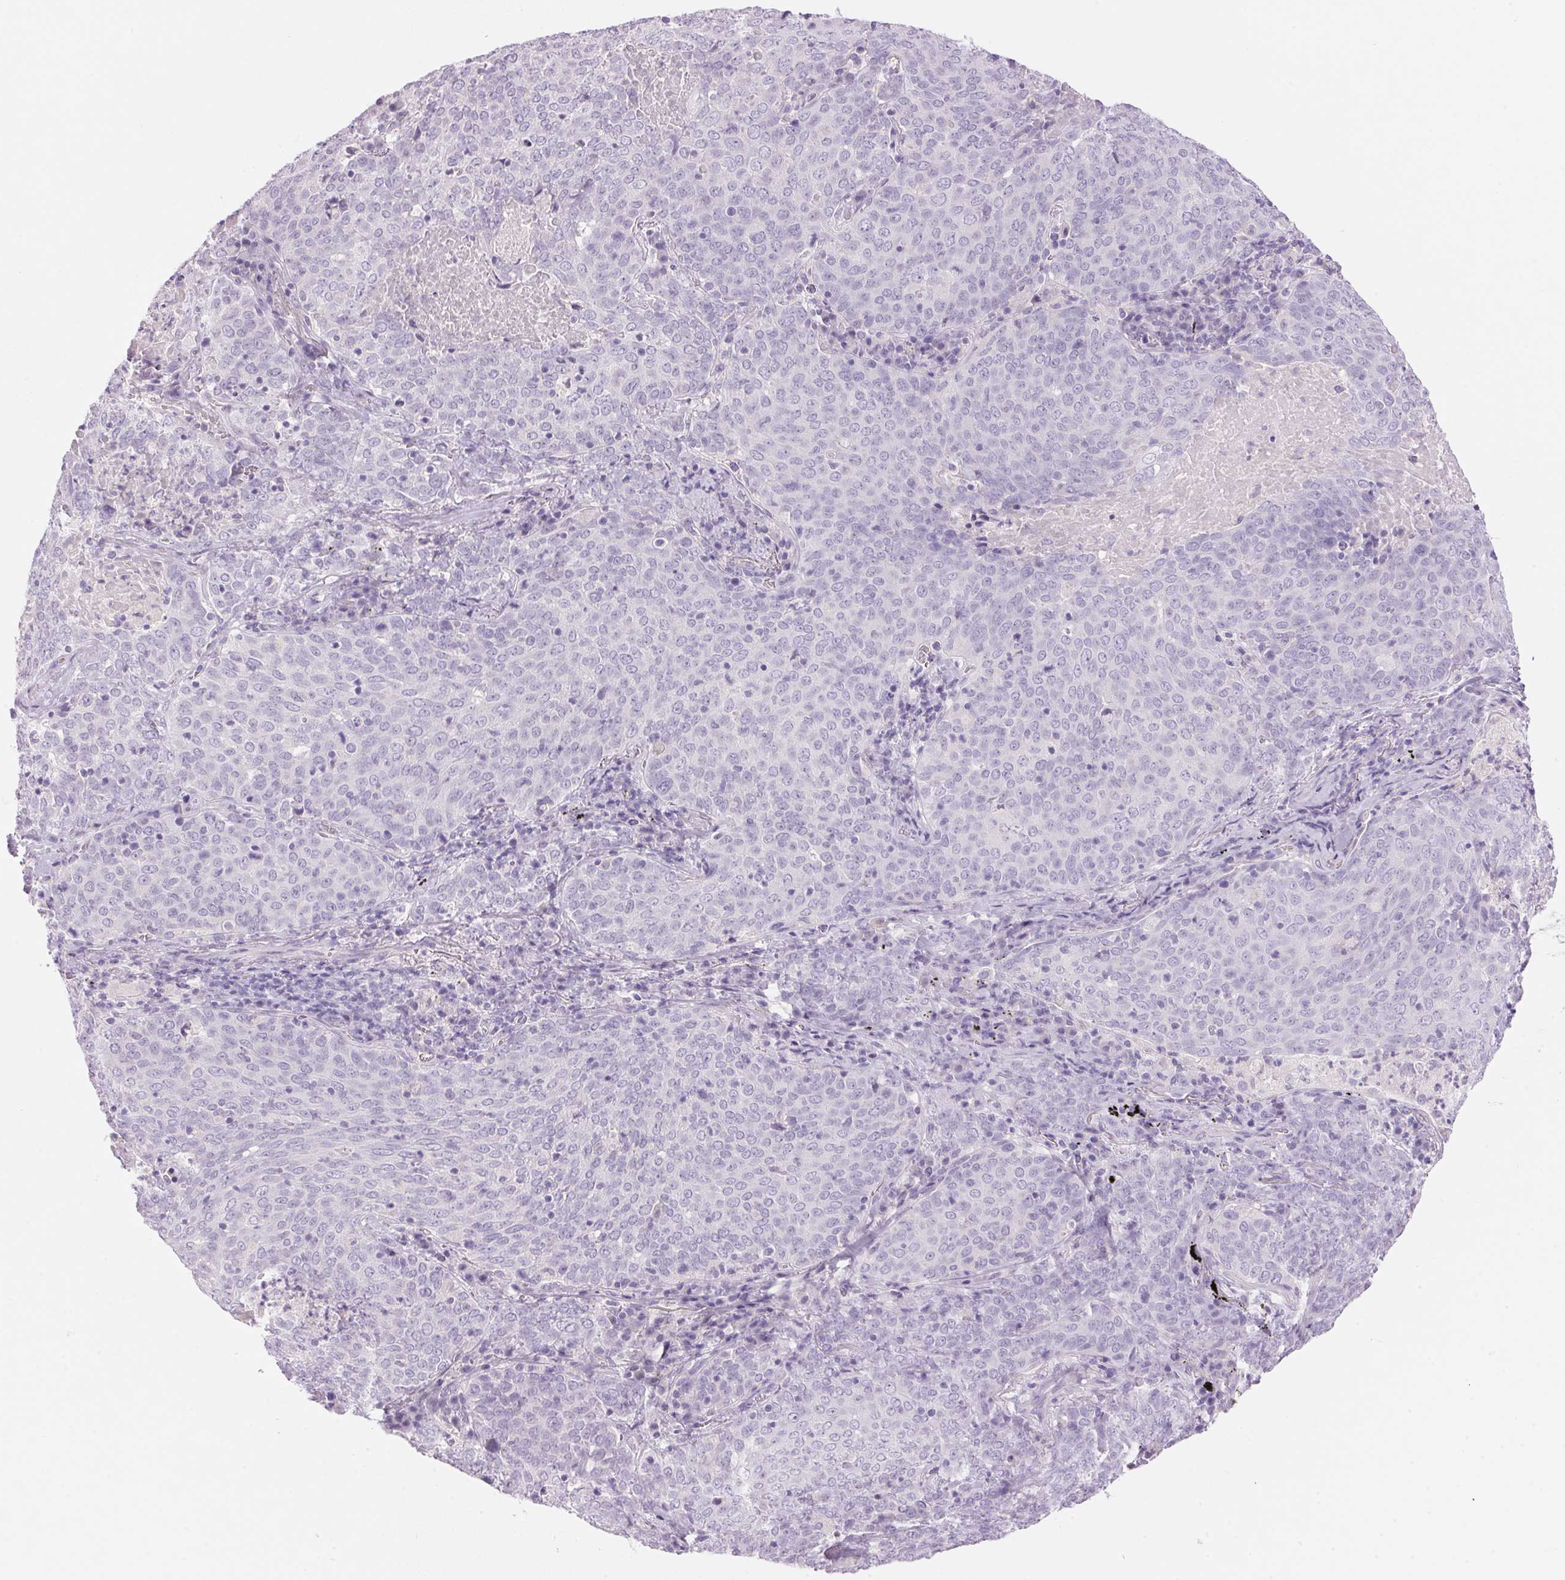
{"staining": {"intensity": "negative", "quantity": "none", "location": "none"}, "tissue": "lung cancer", "cell_type": "Tumor cells", "image_type": "cancer", "snomed": [{"axis": "morphology", "description": "Squamous cell carcinoma, NOS"}, {"axis": "topography", "description": "Lung"}], "caption": "The immunohistochemistry image has no significant expression in tumor cells of lung cancer tissue.", "gene": "HSD17B2", "patient": {"sex": "male", "age": 82}}